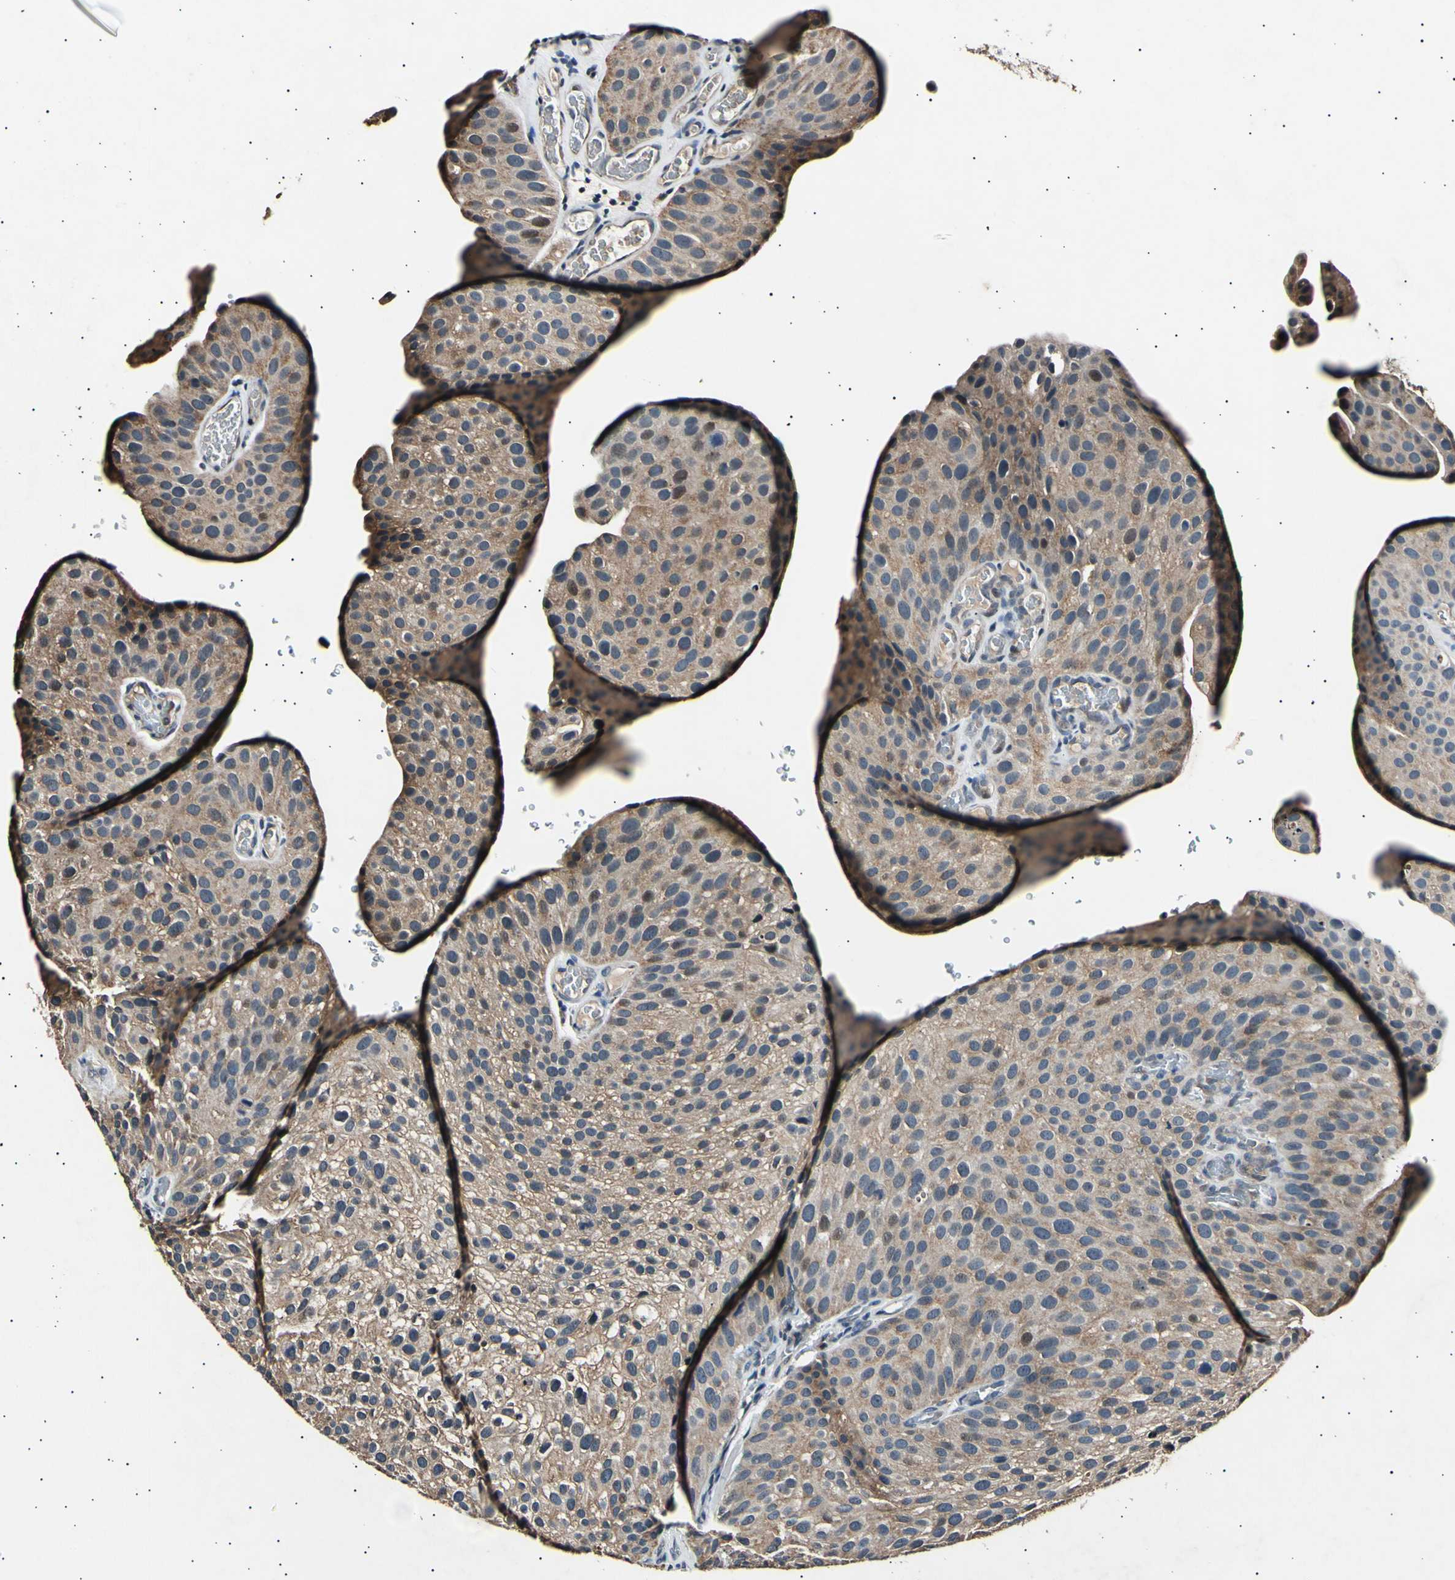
{"staining": {"intensity": "weak", "quantity": ">75%", "location": "cytoplasmic/membranous"}, "tissue": "urothelial cancer", "cell_type": "Tumor cells", "image_type": "cancer", "snomed": [{"axis": "morphology", "description": "Urothelial carcinoma, Low grade"}, {"axis": "topography", "description": "Smooth muscle"}, {"axis": "topography", "description": "Urinary bladder"}], "caption": "Brown immunohistochemical staining in urothelial carcinoma (low-grade) exhibits weak cytoplasmic/membranous positivity in about >75% of tumor cells. (brown staining indicates protein expression, while blue staining denotes nuclei).", "gene": "ADCY3", "patient": {"sex": "male", "age": 60}}